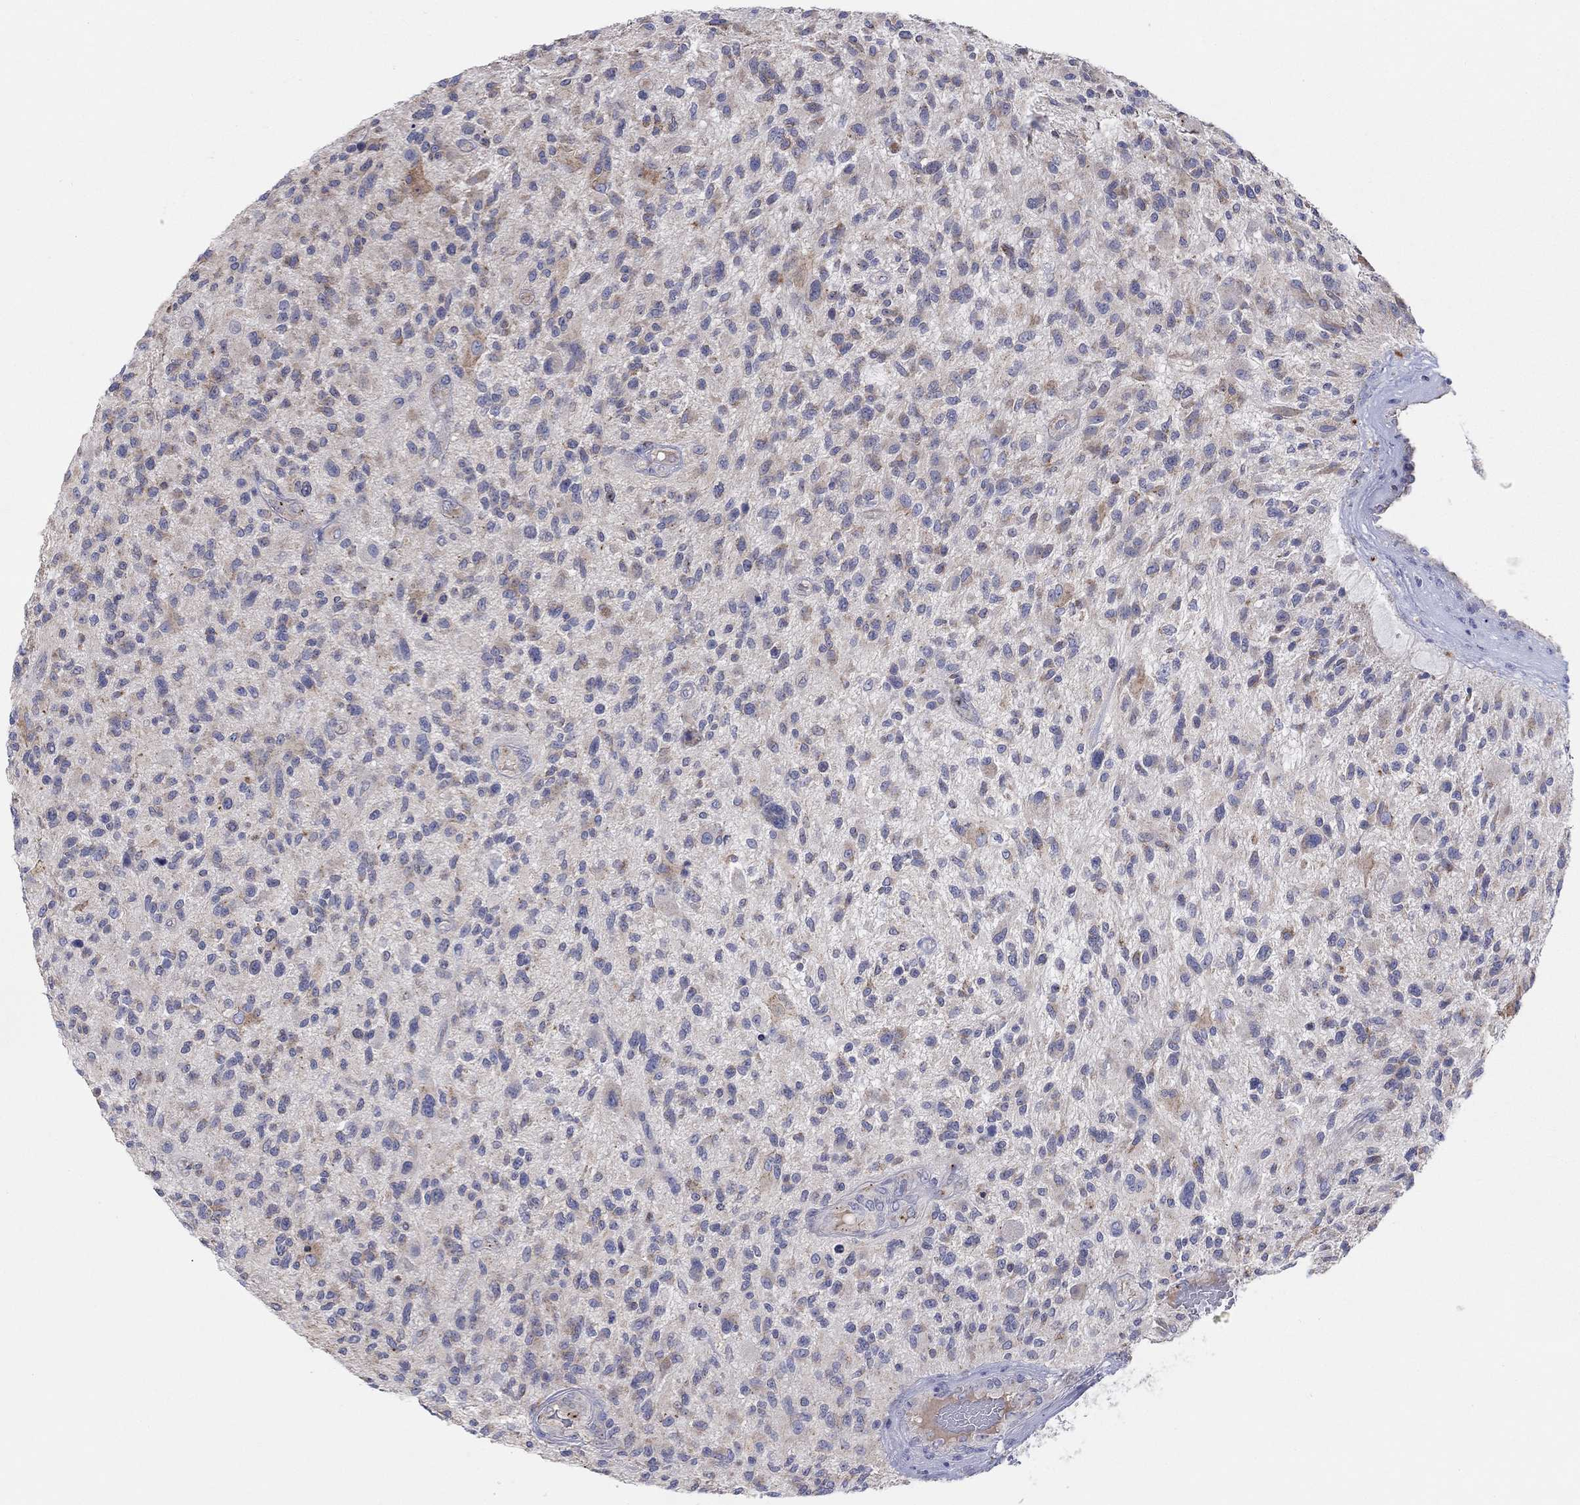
{"staining": {"intensity": "negative", "quantity": "none", "location": "none"}, "tissue": "glioma", "cell_type": "Tumor cells", "image_type": "cancer", "snomed": [{"axis": "morphology", "description": "Glioma, malignant, High grade"}, {"axis": "topography", "description": "Brain"}], "caption": "The IHC image has no significant staining in tumor cells of high-grade glioma (malignant) tissue.", "gene": "BCO2", "patient": {"sex": "male", "age": 47}}